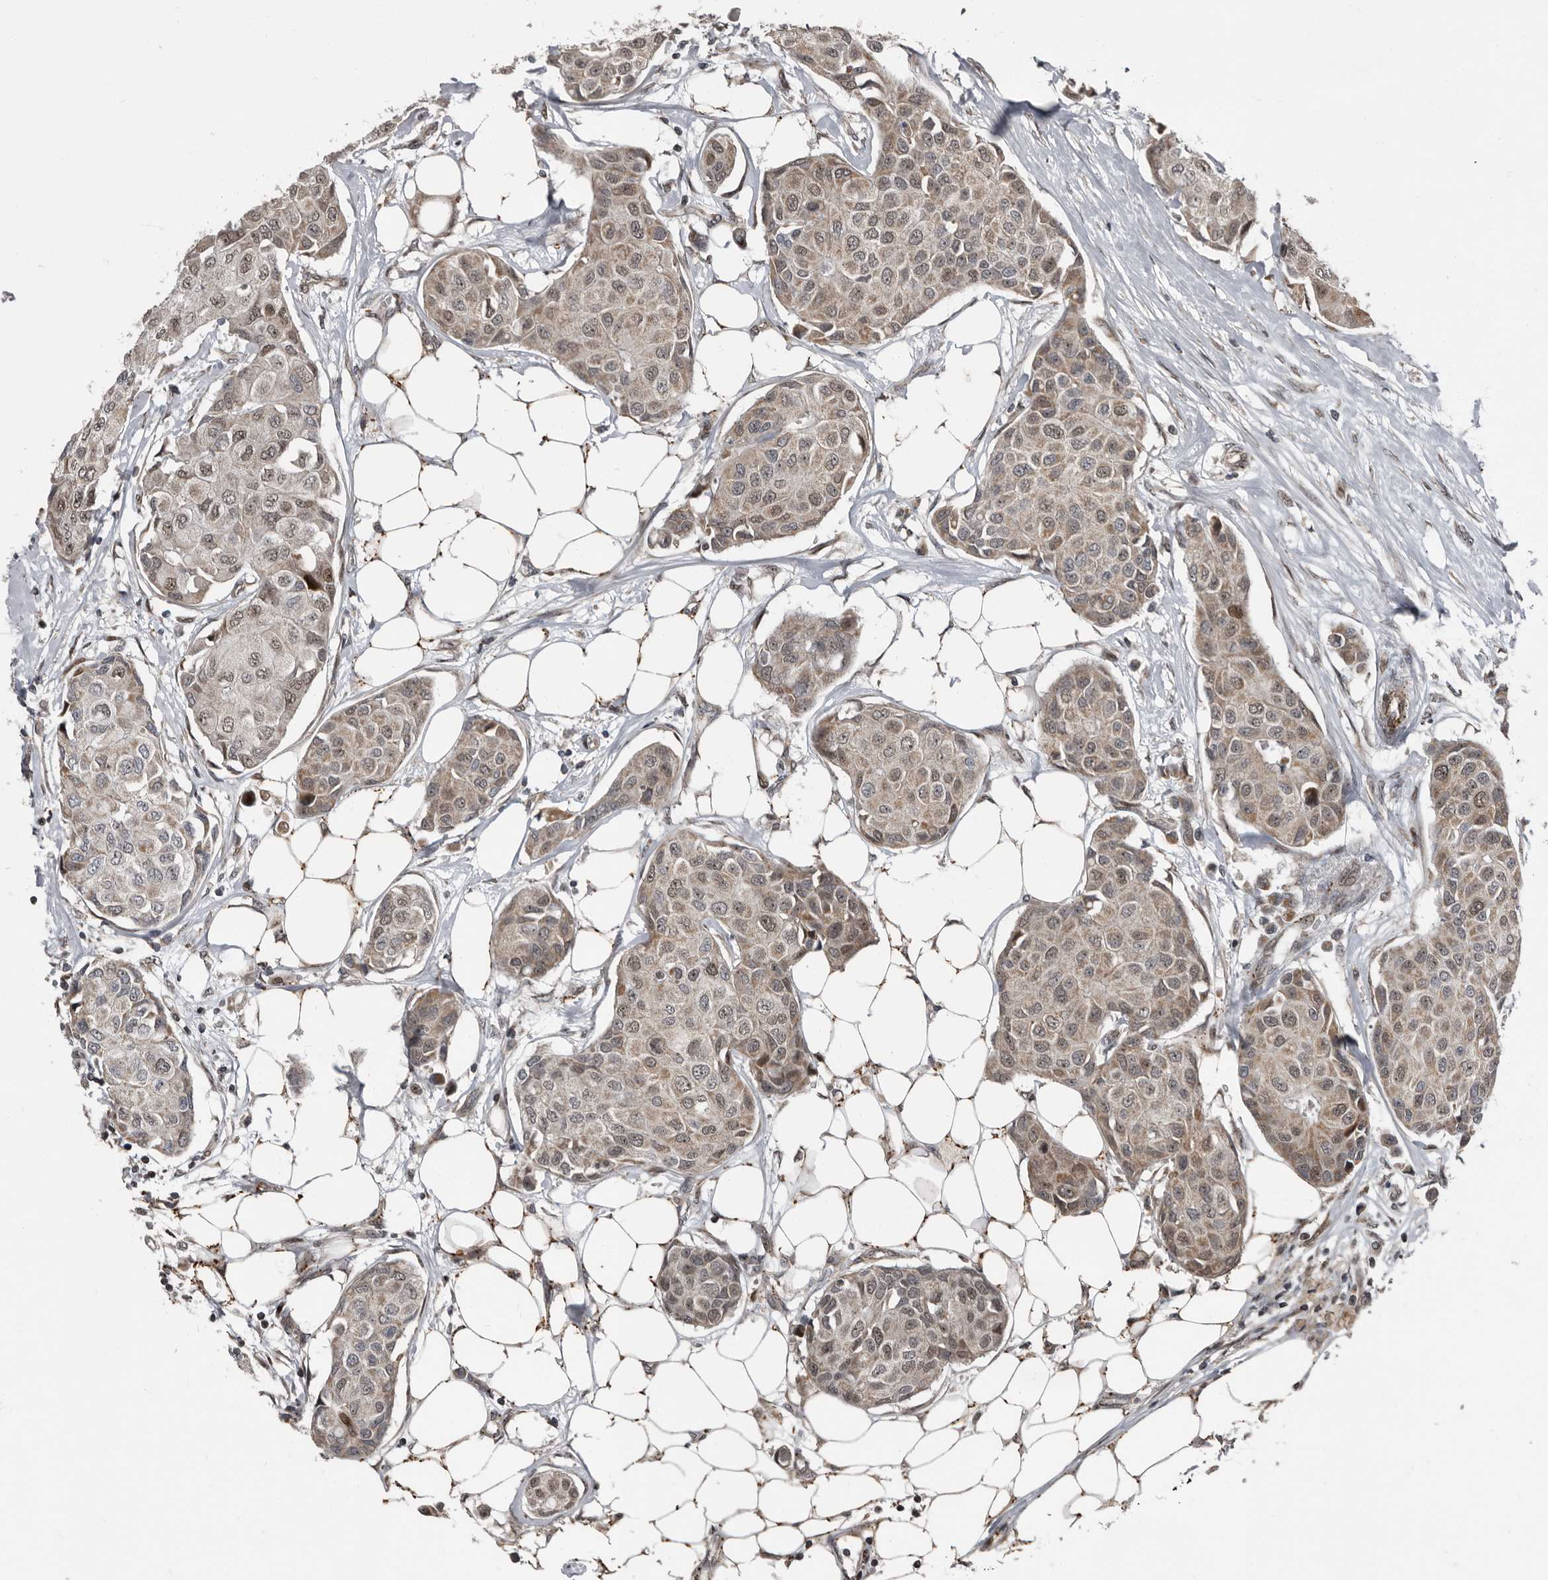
{"staining": {"intensity": "weak", "quantity": ">75%", "location": "cytoplasmic/membranous,nuclear"}, "tissue": "breast cancer", "cell_type": "Tumor cells", "image_type": "cancer", "snomed": [{"axis": "morphology", "description": "Duct carcinoma"}, {"axis": "topography", "description": "Breast"}], "caption": "Intraductal carcinoma (breast) stained with DAB immunohistochemistry (IHC) reveals low levels of weak cytoplasmic/membranous and nuclear expression in about >75% of tumor cells. (DAB IHC with brightfield microscopy, high magnification).", "gene": "CHD1L", "patient": {"sex": "female", "age": 80}}